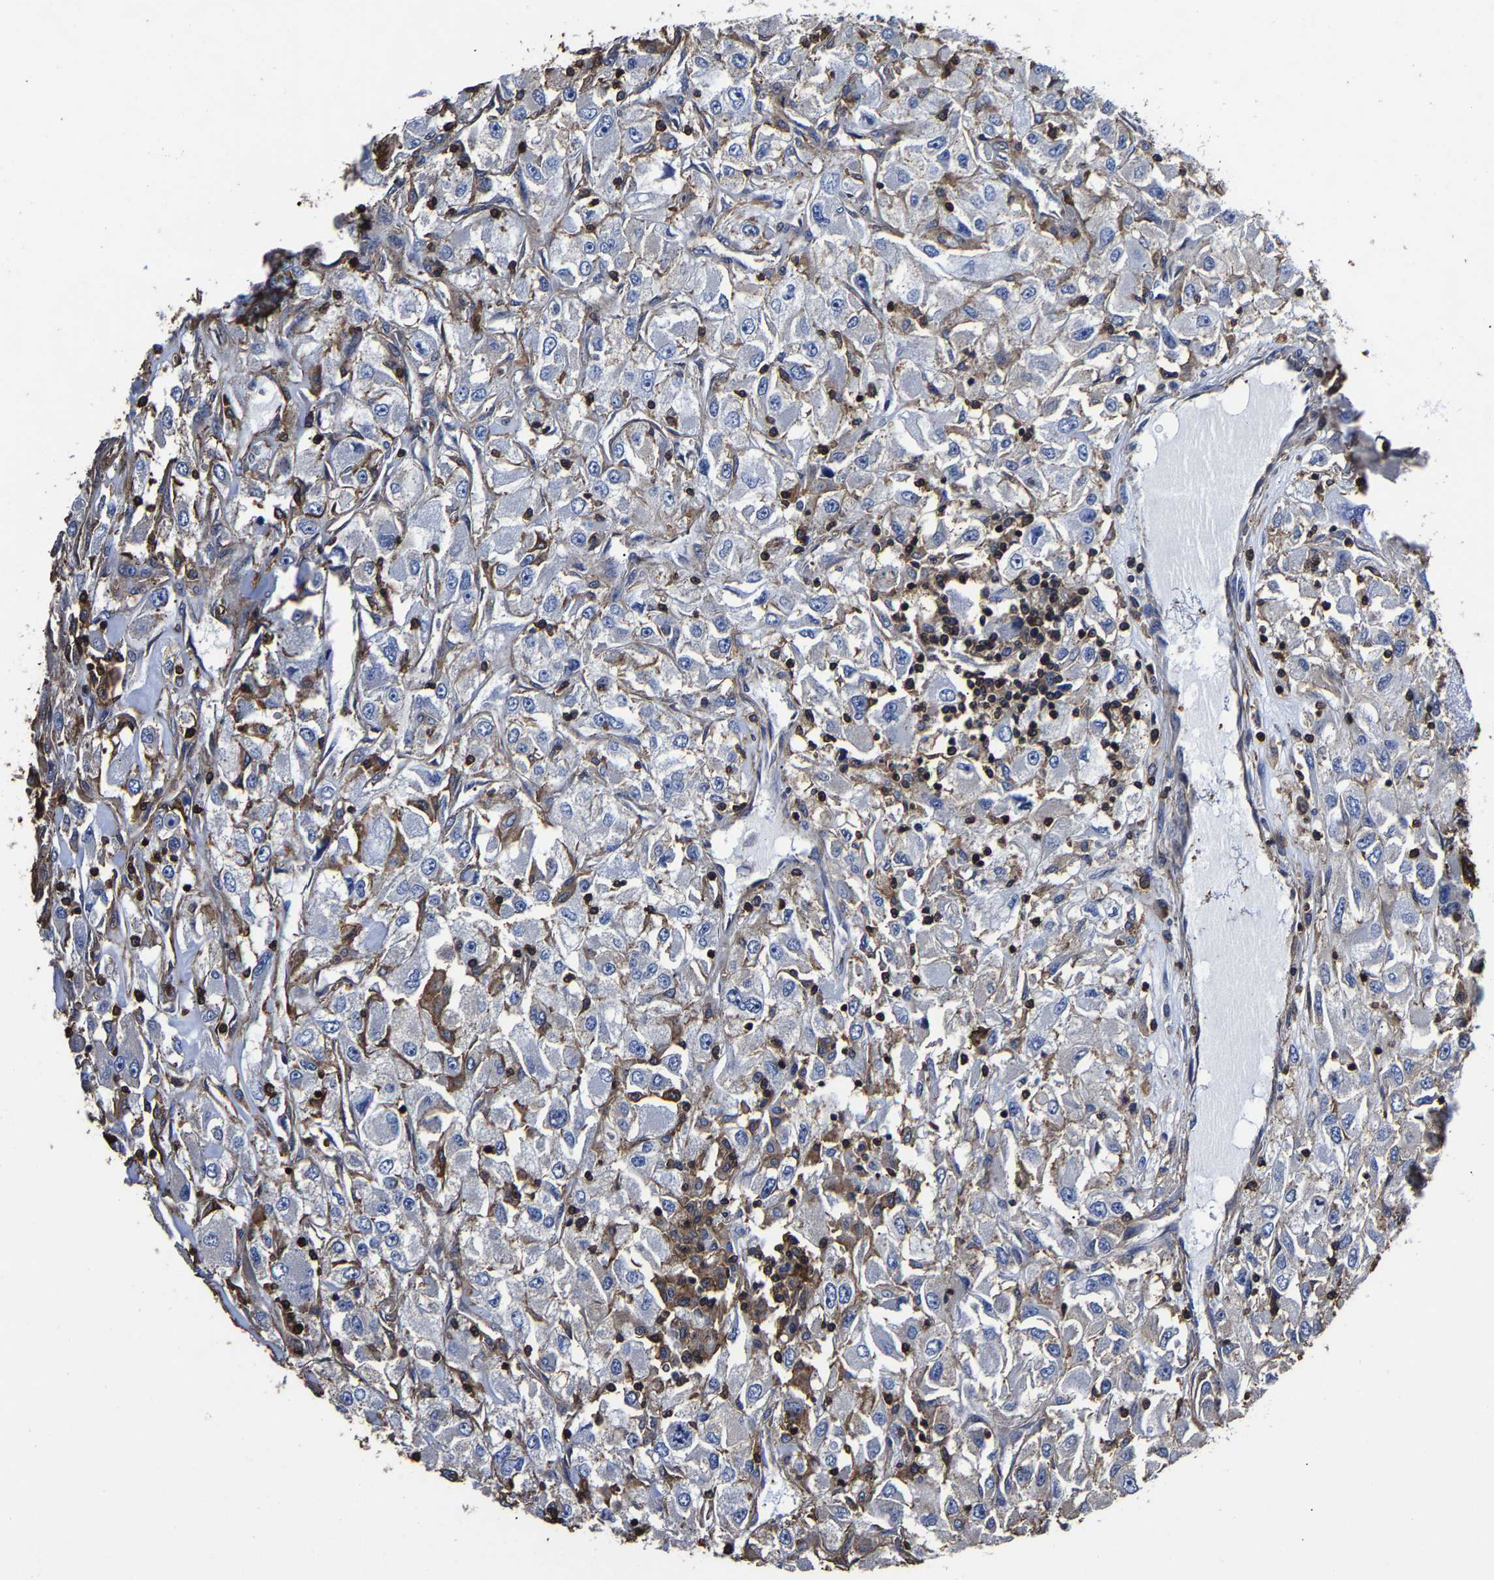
{"staining": {"intensity": "weak", "quantity": "<25%", "location": "cytoplasmic/membranous"}, "tissue": "renal cancer", "cell_type": "Tumor cells", "image_type": "cancer", "snomed": [{"axis": "morphology", "description": "Adenocarcinoma, NOS"}, {"axis": "topography", "description": "Kidney"}], "caption": "Micrograph shows no protein positivity in tumor cells of adenocarcinoma (renal) tissue. (Stains: DAB (3,3'-diaminobenzidine) IHC with hematoxylin counter stain, Microscopy: brightfield microscopy at high magnification).", "gene": "SSH3", "patient": {"sex": "female", "age": 52}}